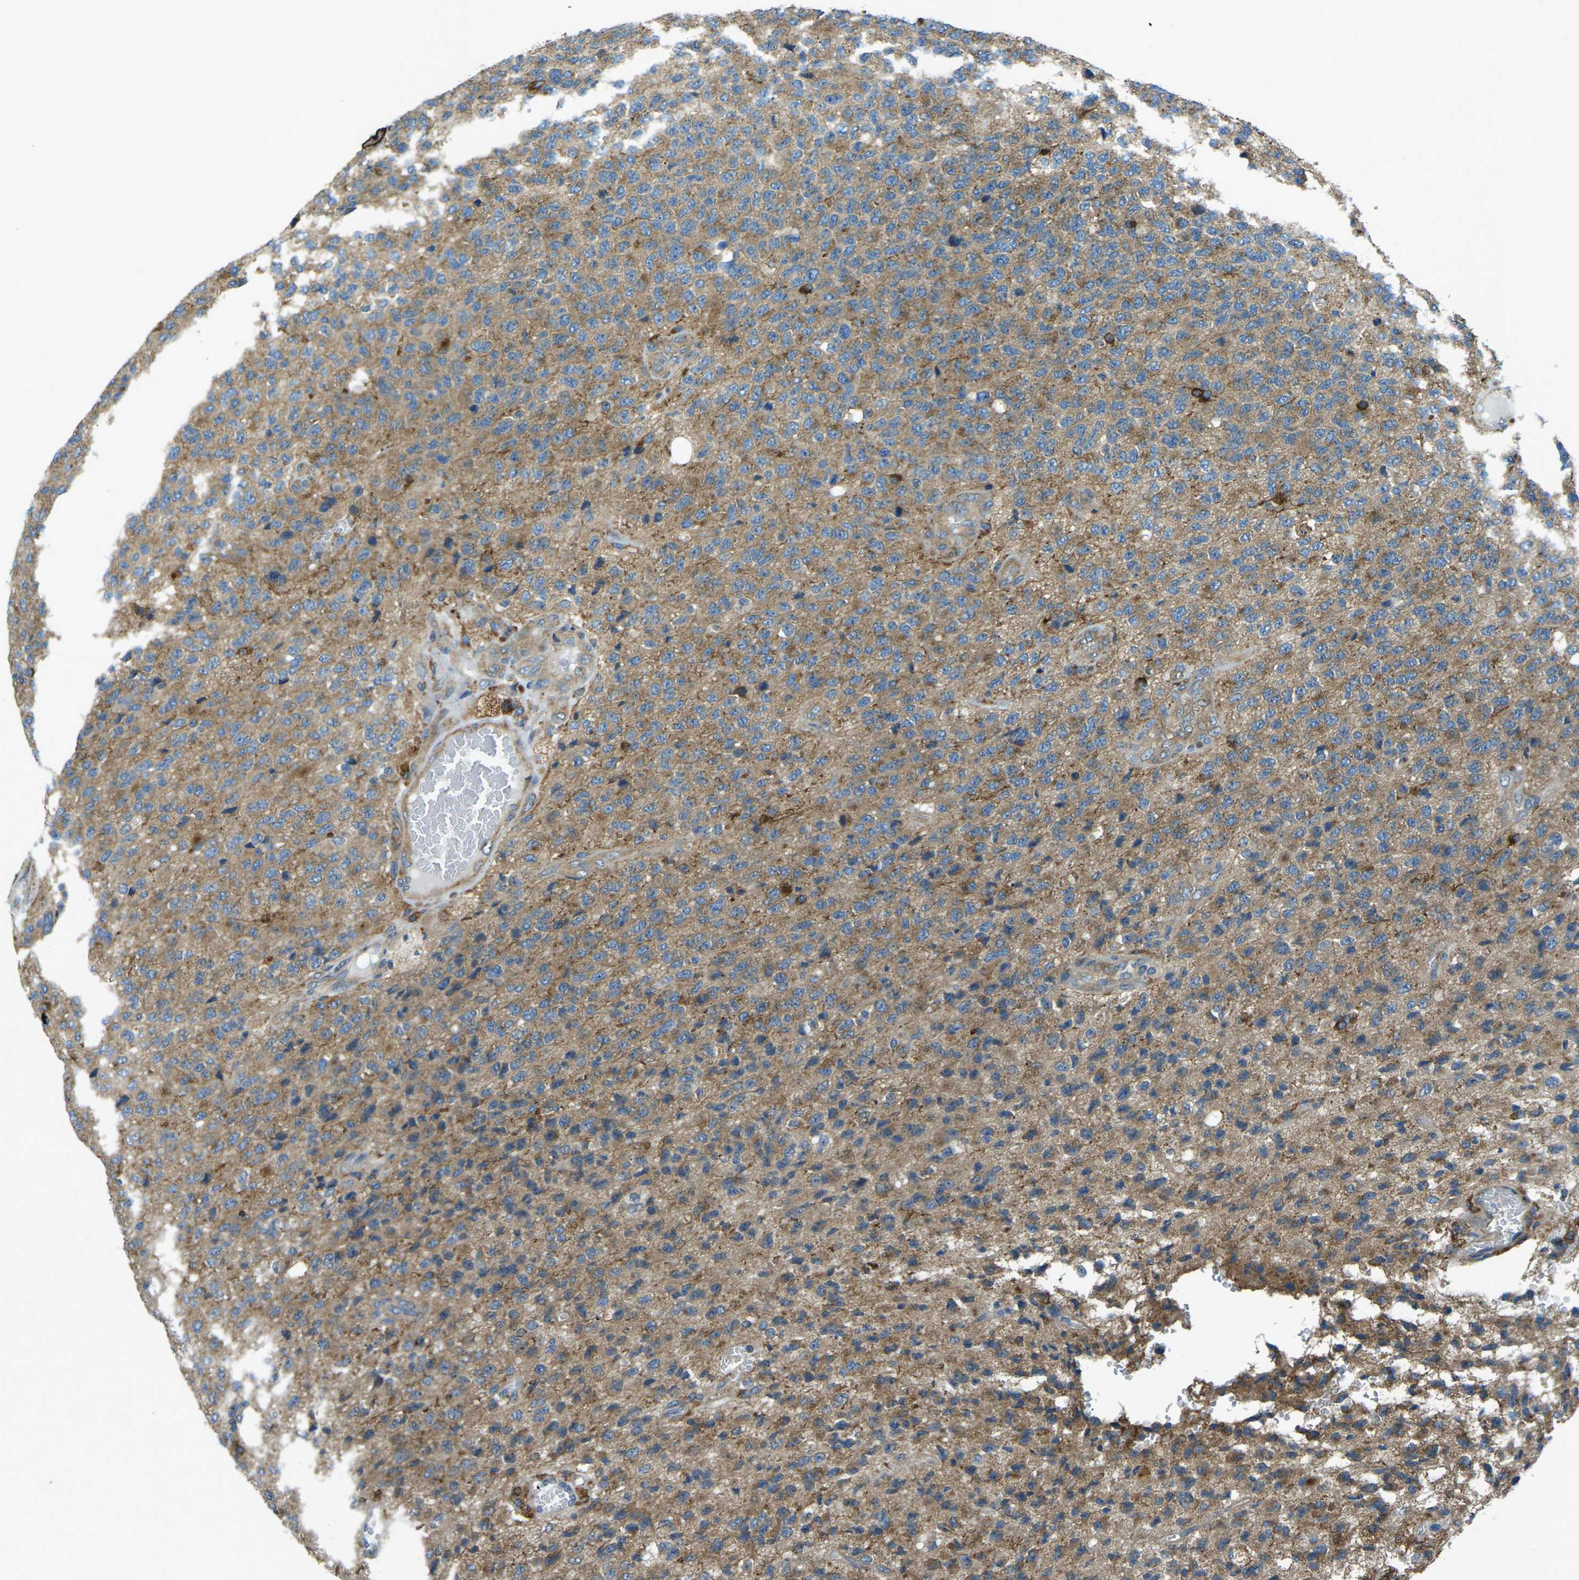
{"staining": {"intensity": "moderate", "quantity": "25%-75%", "location": "cytoplasmic/membranous"}, "tissue": "glioma", "cell_type": "Tumor cells", "image_type": "cancer", "snomed": [{"axis": "morphology", "description": "Glioma, malignant, High grade"}, {"axis": "topography", "description": "pancreas cauda"}], "caption": "Protein staining by IHC reveals moderate cytoplasmic/membranous positivity in about 25%-75% of tumor cells in malignant glioma (high-grade).", "gene": "CDK17", "patient": {"sex": "male", "age": 60}}